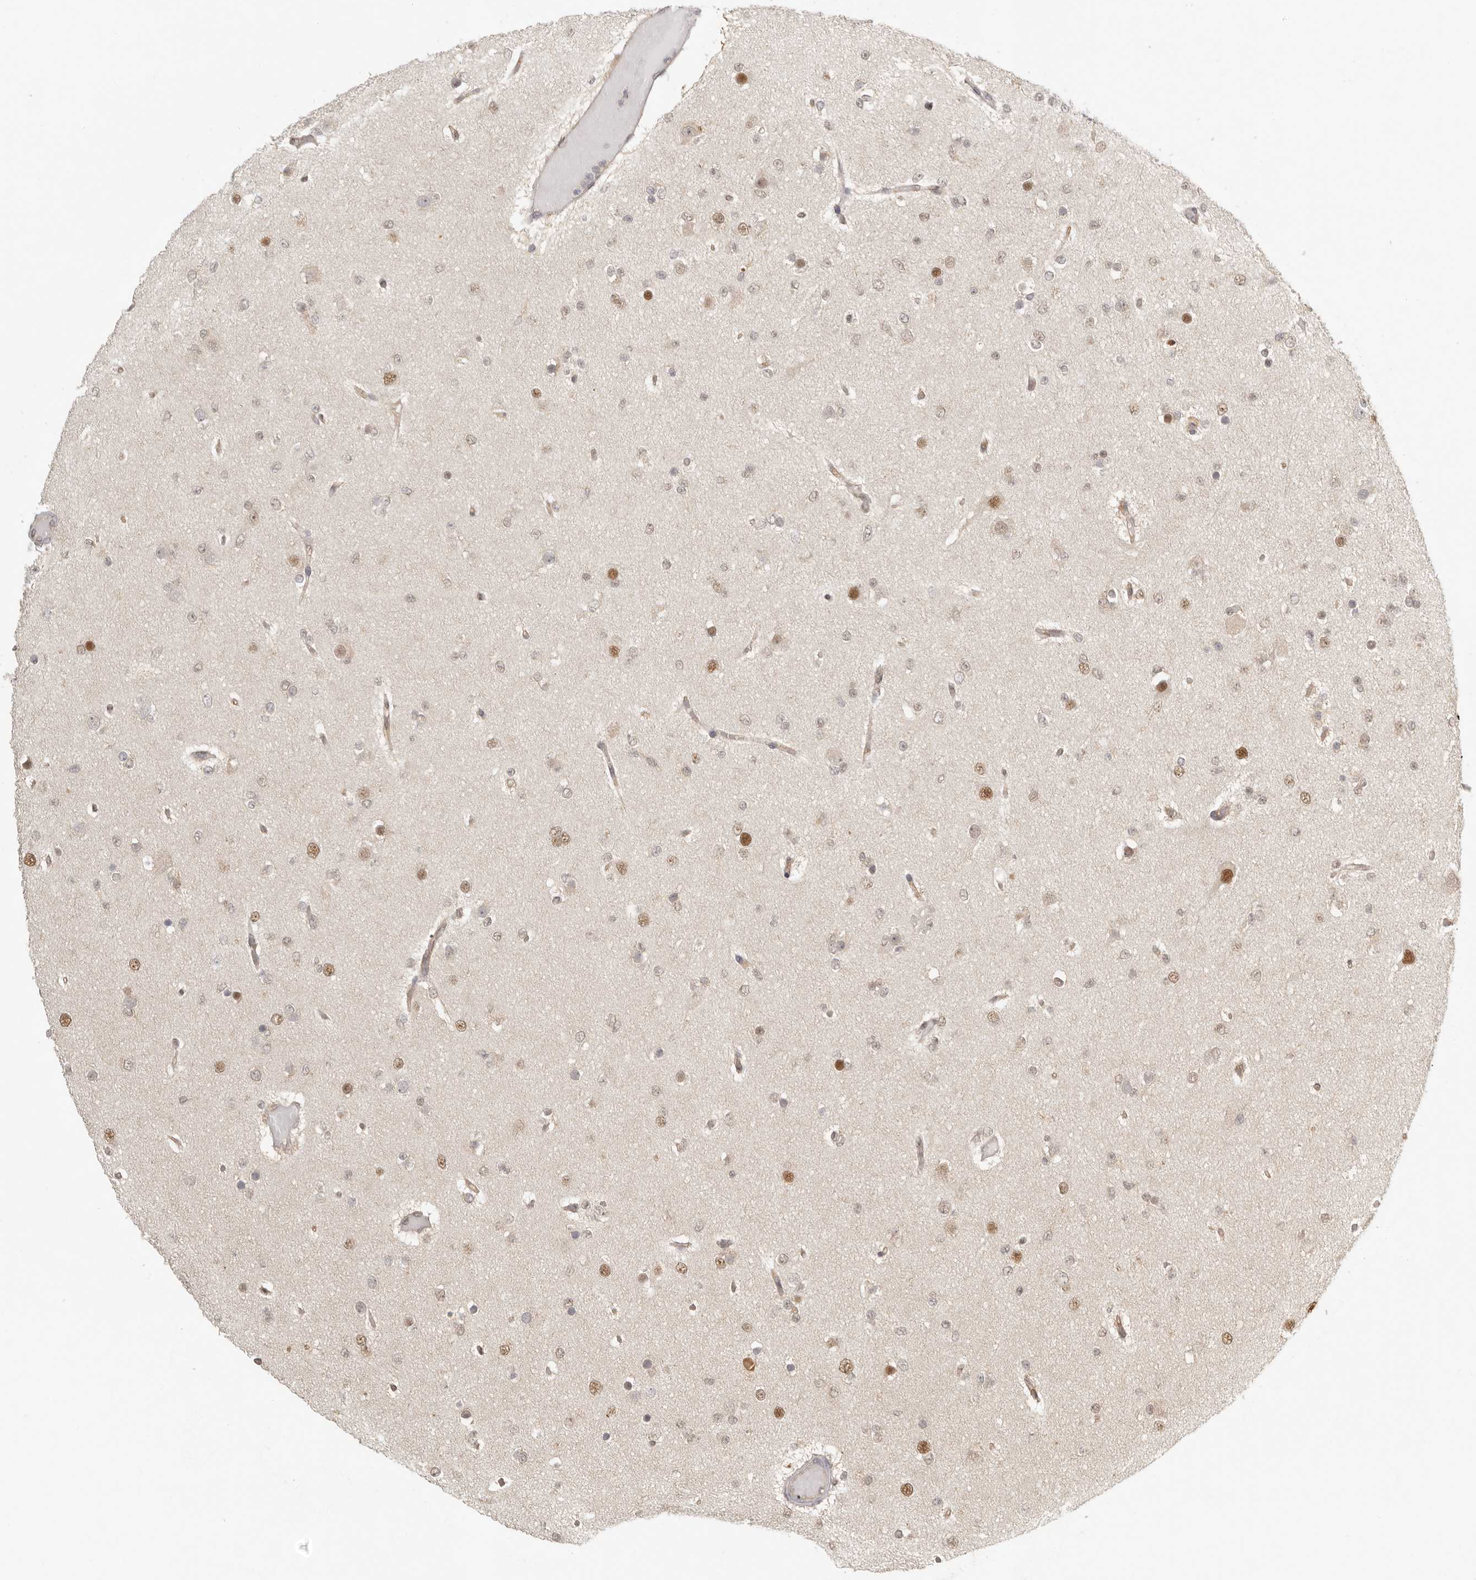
{"staining": {"intensity": "weak", "quantity": ">75%", "location": "nuclear"}, "tissue": "glioma", "cell_type": "Tumor cells", "image_type": "cancer", "snomed": [{"axis": "morphology", "description": "Glioma, malignant, Low grade"}, {"axis": "topography", "description": "Brain"}], "caption": "High-power microscopy captured an immunohistochemistry (IHC) micrograph of glioma, revealing weak nuclear positivity in approximately >75% of tumor cells. Immunohistochemistry (ihc) stains the protein of interest in brown and the nuclei are stained blue.", "gene": "PSMA5", "patient": {"sex": "female", "age": 22}}